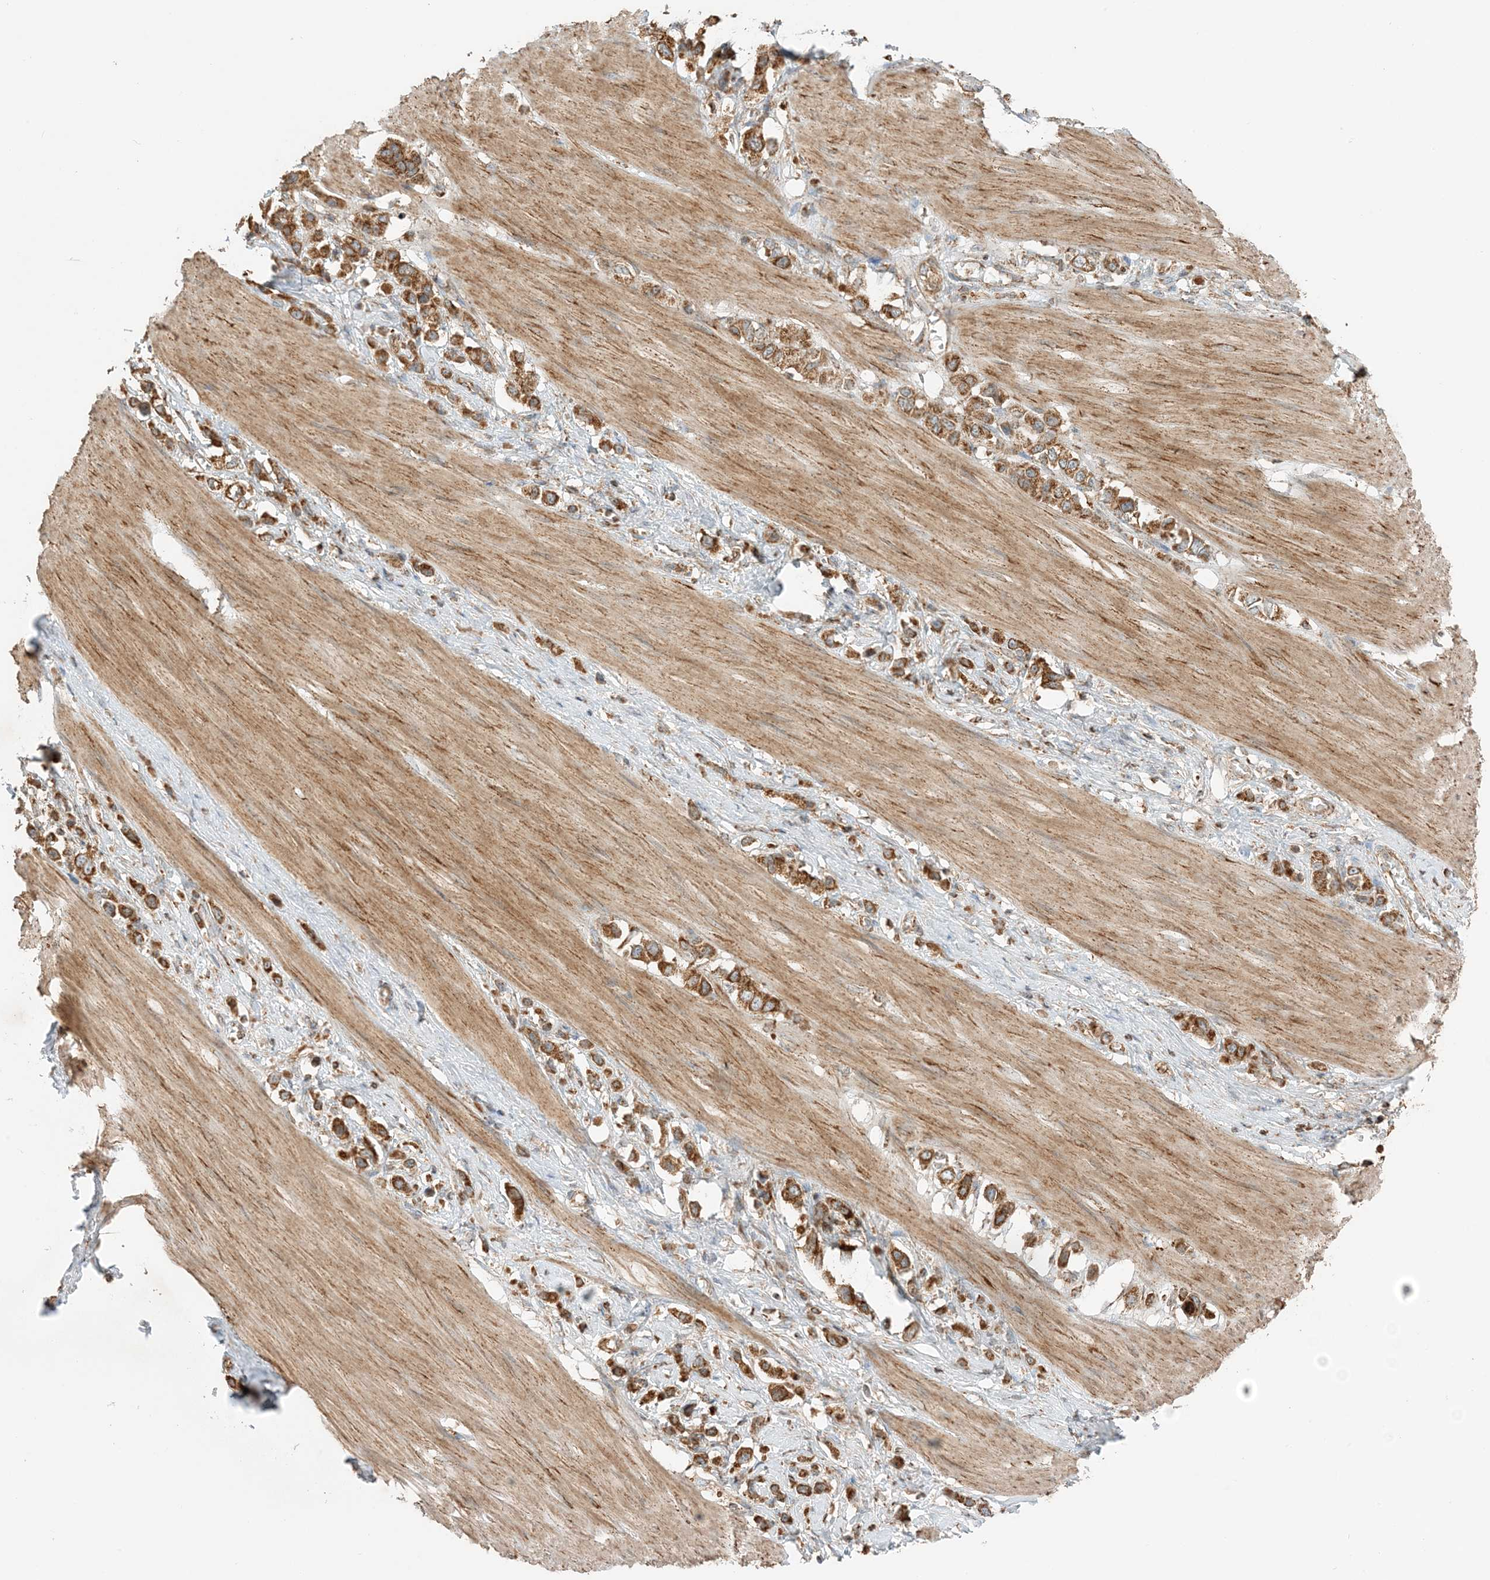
{"staining": {"intensity": "strong", "quantity": ">75%", "location": "cytoplasmic/membranous"}, "tissue": "stomach cancer", "cell_type": "Tumor cells", "image_type": "cancer", "snomed": [{"axis": "morphology", "description": "Adenocarcinoma, NOS"}, {"axis": "topography", "description": "Stomach"}], "caption": "Tumor cells reveal strong cytoplasmic/membranous staining in approximately >75% of cells in stomach cancer.", "gene": "N4BP3", "patient": {"sex": "female", "age": 65}}